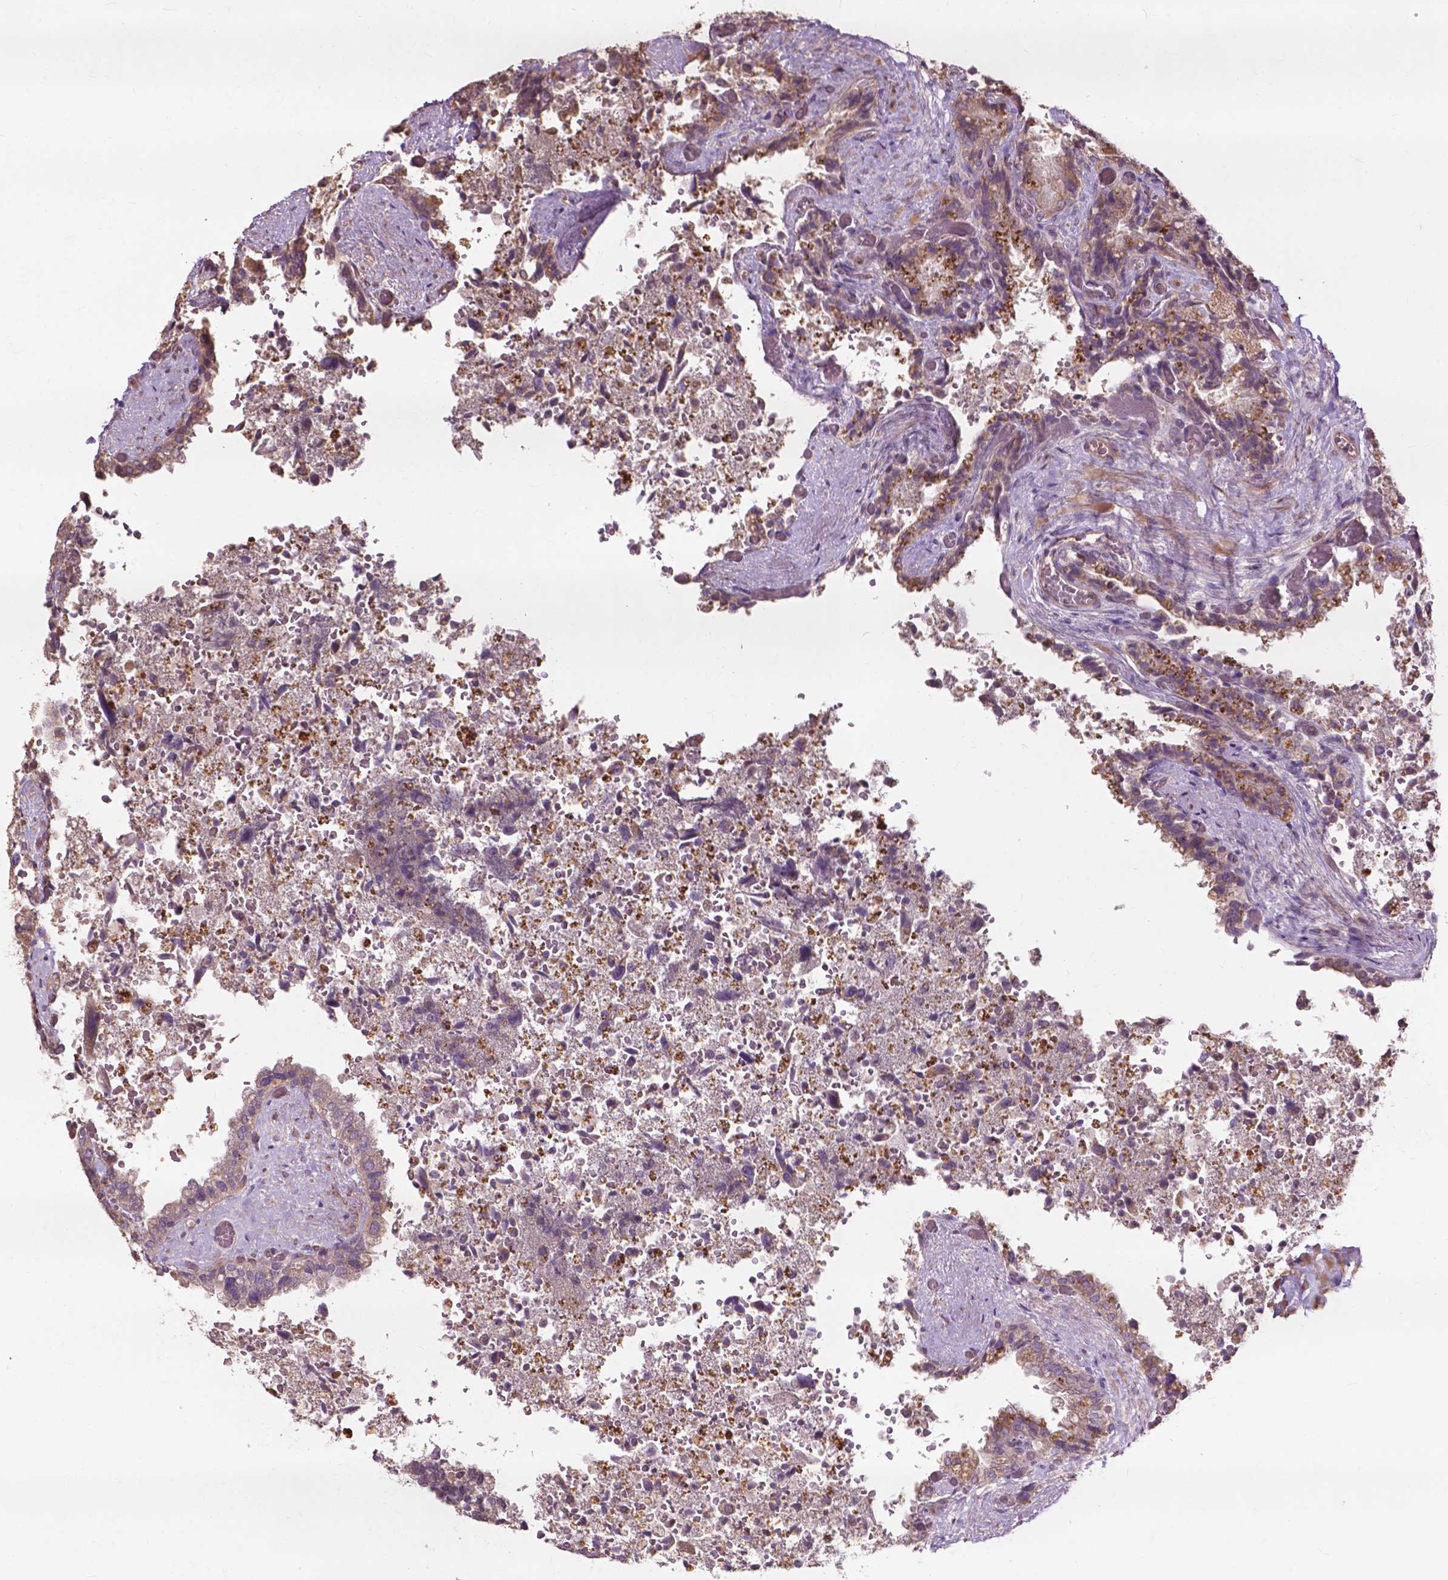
{"staining": {"intensity": "moderate", "quantity": "25%-75%", "location": "cytoplasmic/membranous"}, "tissue": "seminal vesicle", "cell_type": "Glandular cells", "image_type": "normal", "snomed": [{"axis": "morphology", "description": "Normal tissue, NOS"}, {"axis": "topography", "description": "Seminal veicle"}], "caption": "Immunohistochemistry (IHC) image of unremarkable human seminal vesicle stained for a protein (brown), which exhibits medium levels of moderate cytoplasmic/membranous expression in approximately 25%-75% of glandular cells.", "gene": "CDC42BPA", "patient": {"sex": "male", "age": 57}}